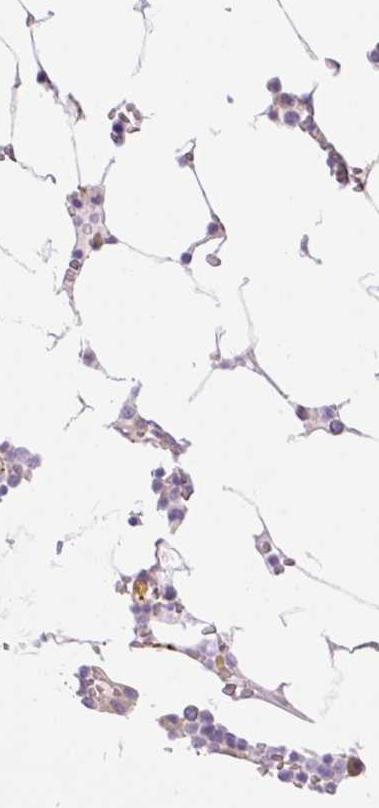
{"staining": {"intensity": "negative", "quantity": "none", "location": "none"}, "tissue": "bone marrow", "cell_type": "Hematopoietic cells", "image_type": "normal", "snomed": [{"axis": "morphology", "description": "Normal tissue, NOS"}, {"axis": "topography", "description": "Bone marrow"}], "caption": "Image shows no protein staining in hematopoietic cells of unremarkable bone marrow. (DAB (3,3'-diaminobenzidine) immunohistochemistry (IHC) visualized using brightfield microscopy, high magnification).", "gene": "COL5A1", "patient": {"sex": "male", "age": 64}}